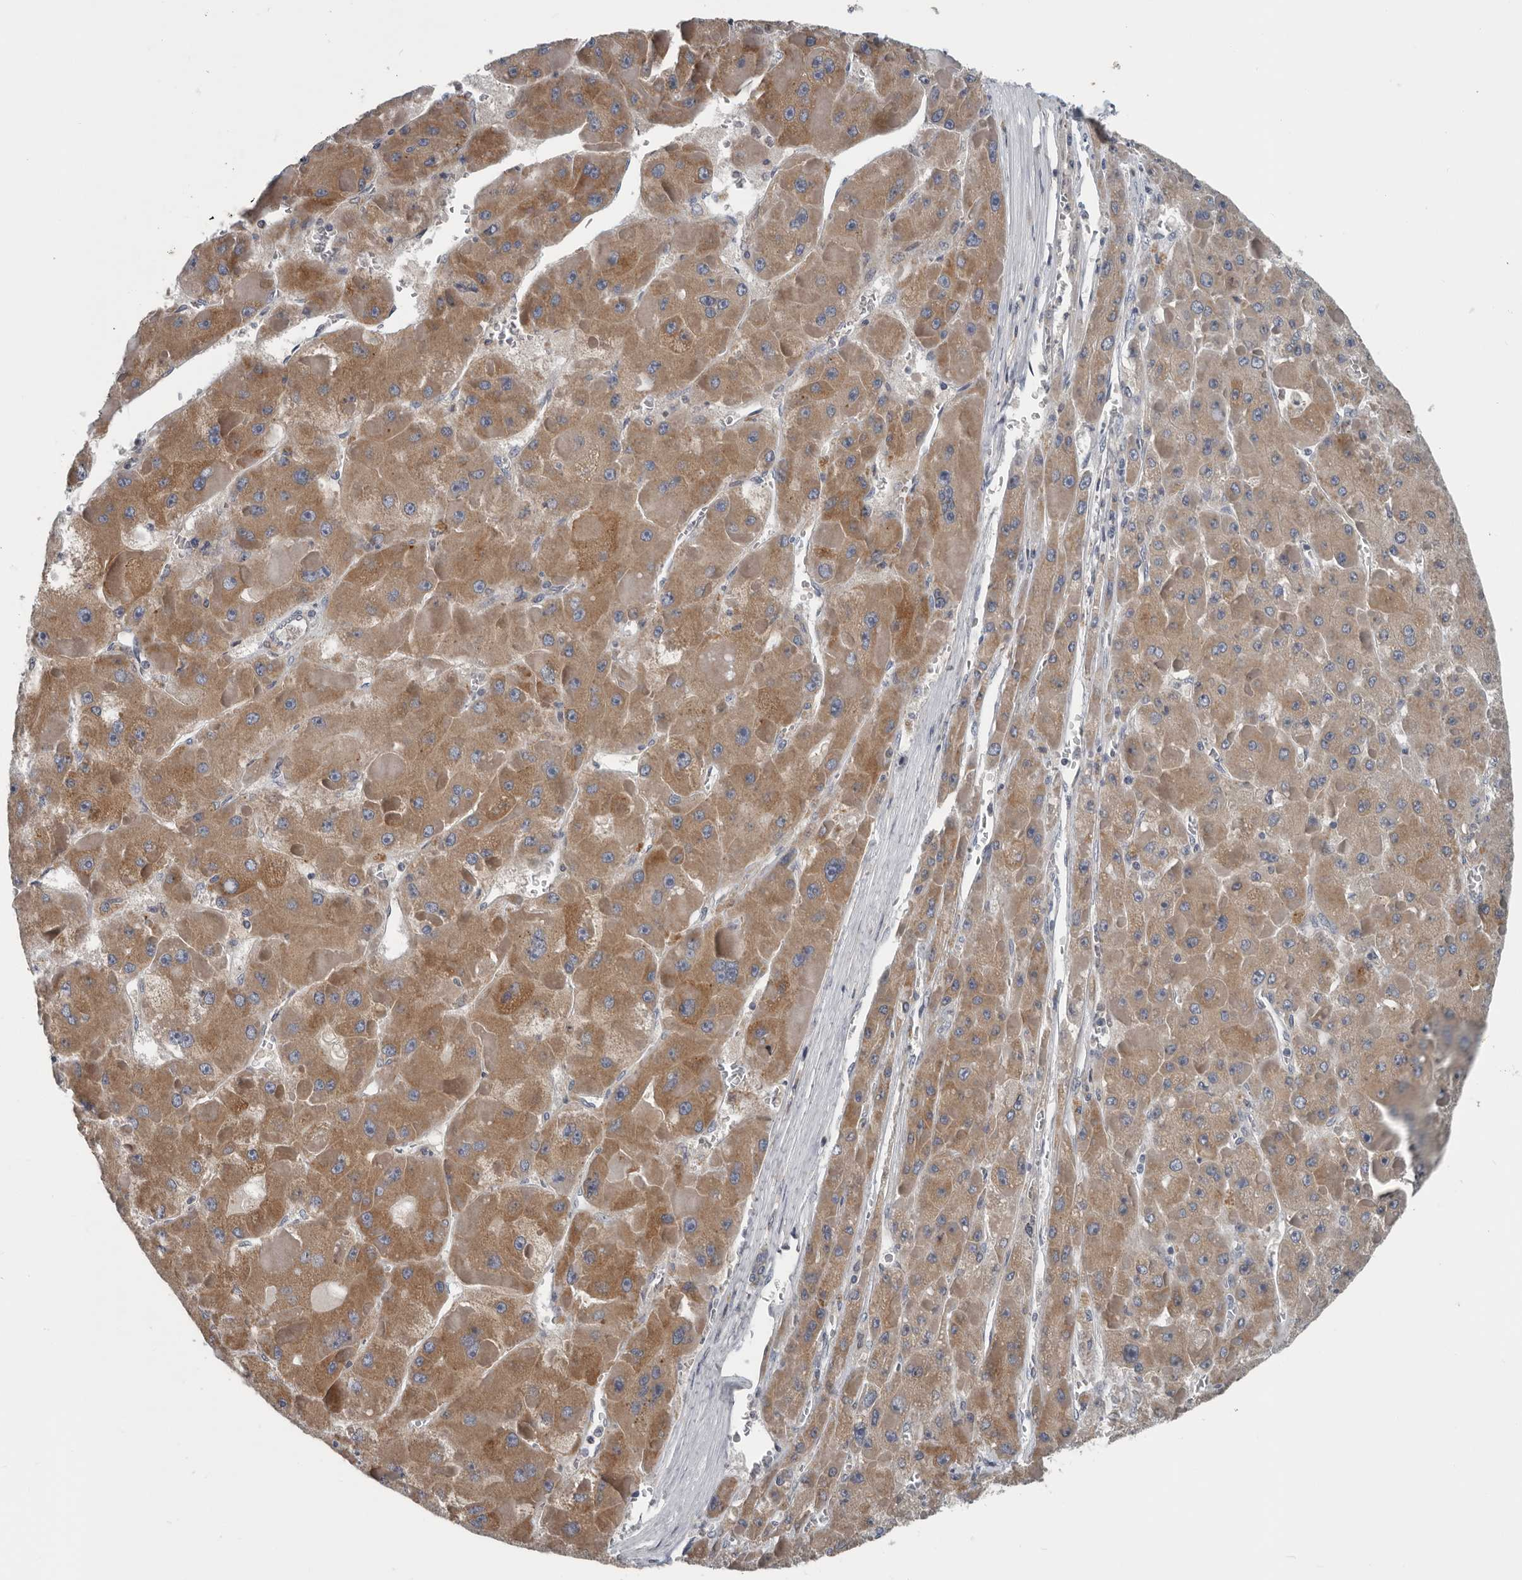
{"staining": {"intensity": "moderate", "quantity": ">75%", "location": "cytoplasmic/membranous"}, "tissue": "liver cancer", "cell_type": "Tumor cells", "image_type": "cancer", "snomed": [{"axis": "morphology", "description": "Carcinoma, Hepatocellular, NOS"}, {"axis": "topography", "description": "Liver"}], "caption": "Immunohistochemistry (IHC) of human liver hepatocellular carcinoma exhibits medium levels of moderate cytoplasmic/membranous positivity in about >75% of tumor cells.", "gene": "TMEM199", "patient": {"sex": "female", "age": 73}}